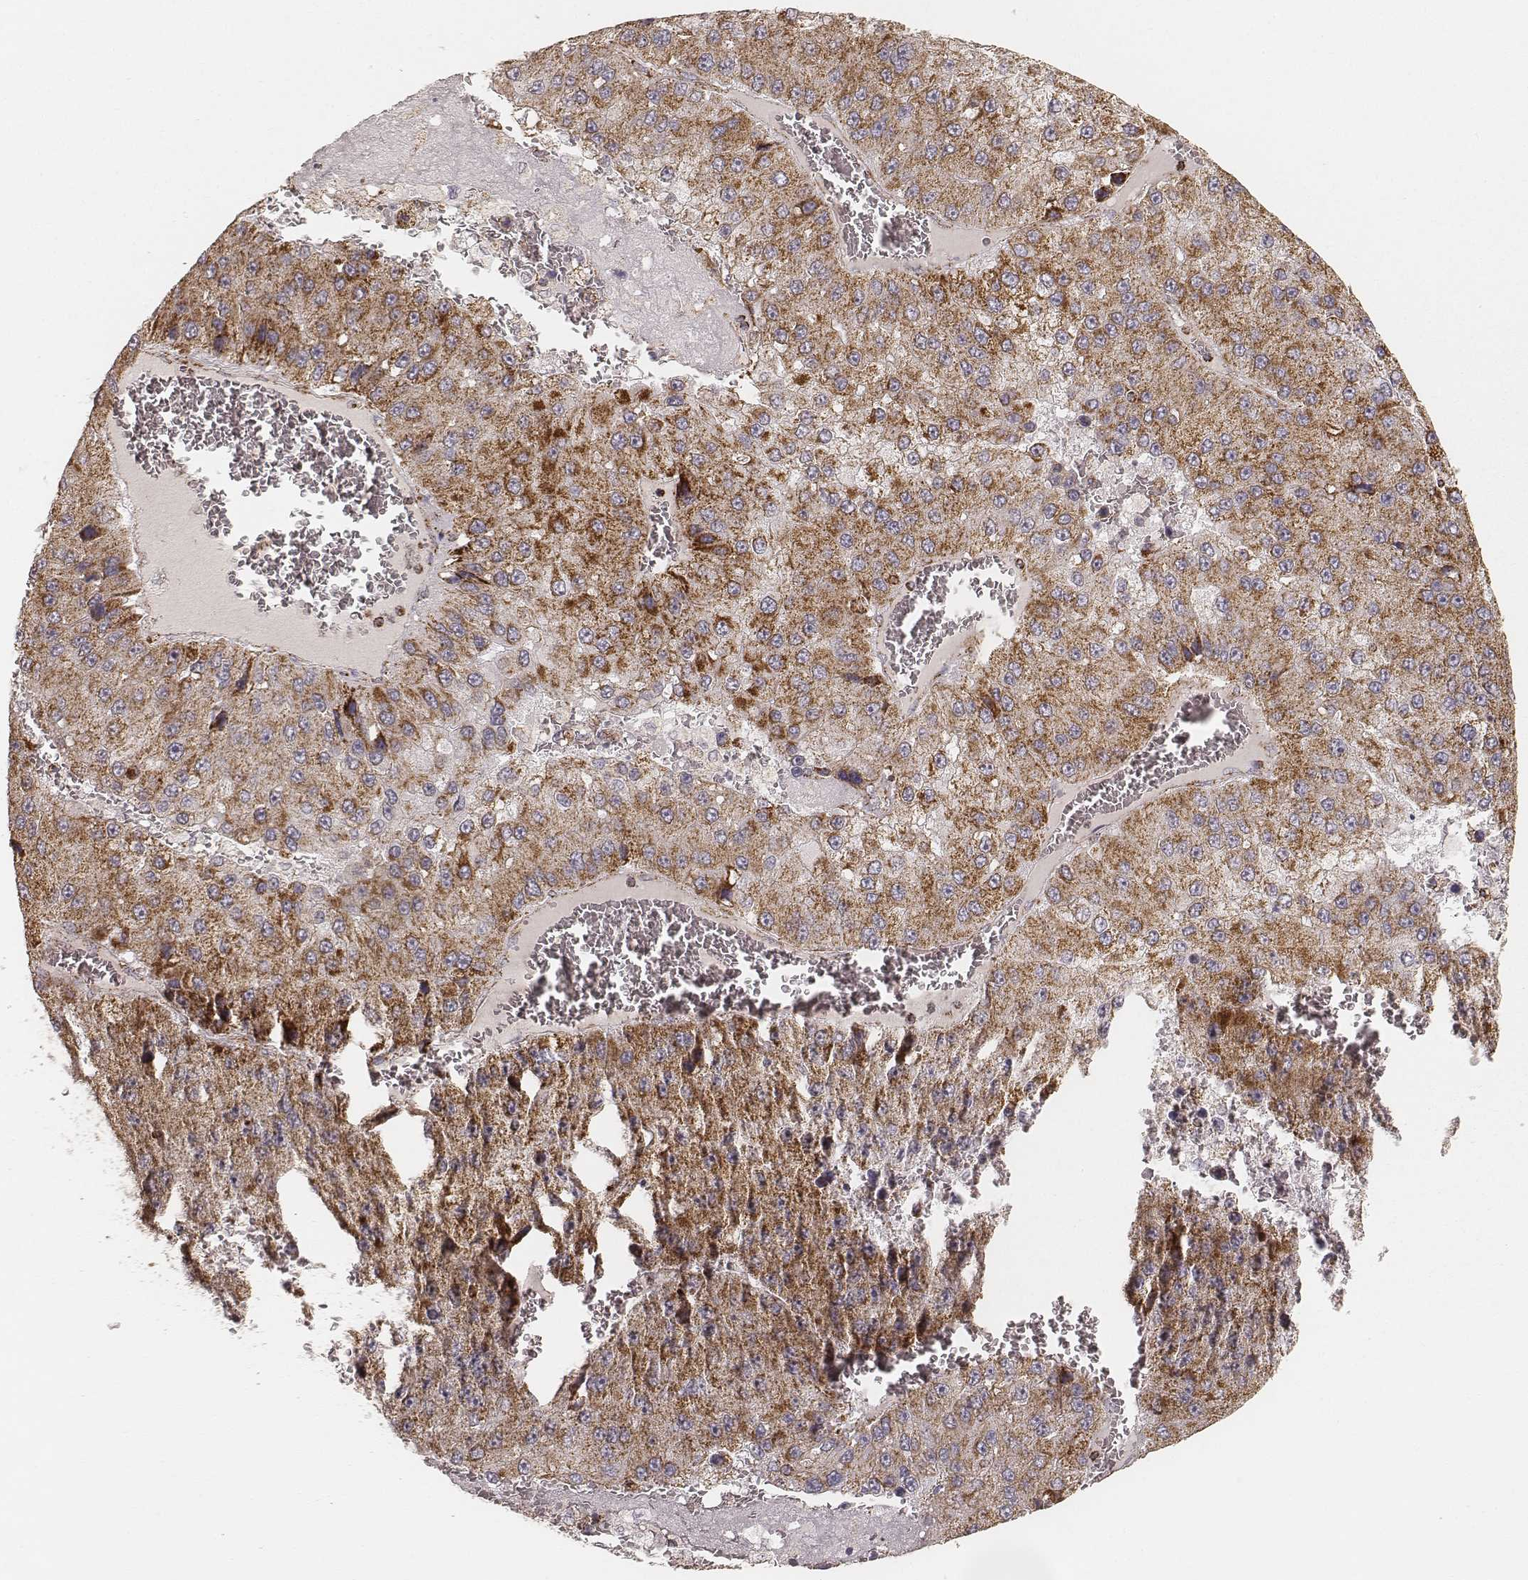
{"staining": {"intensity": "moderate", "quantity": ">75%", "location": "cytoplasmic/membranous"}, "tissue": "liver cancer", "cell_type": "Tumor cells", "image_type": "cancer", "snomed": [{"axis": "morphology", "description": "Carcinoma, Hepatocellular, NOS"}, {"axis": "topography", "description": "Liver"}], "caption": "Brown immunohistochemical staining in liver cancer (hepatocellular carcinoma) displays moderate cytoplasmic/membranous expression in approximately >75% of tumor cells.", "gene": "CS", "patient": {"sex": "female", "age": 73}}